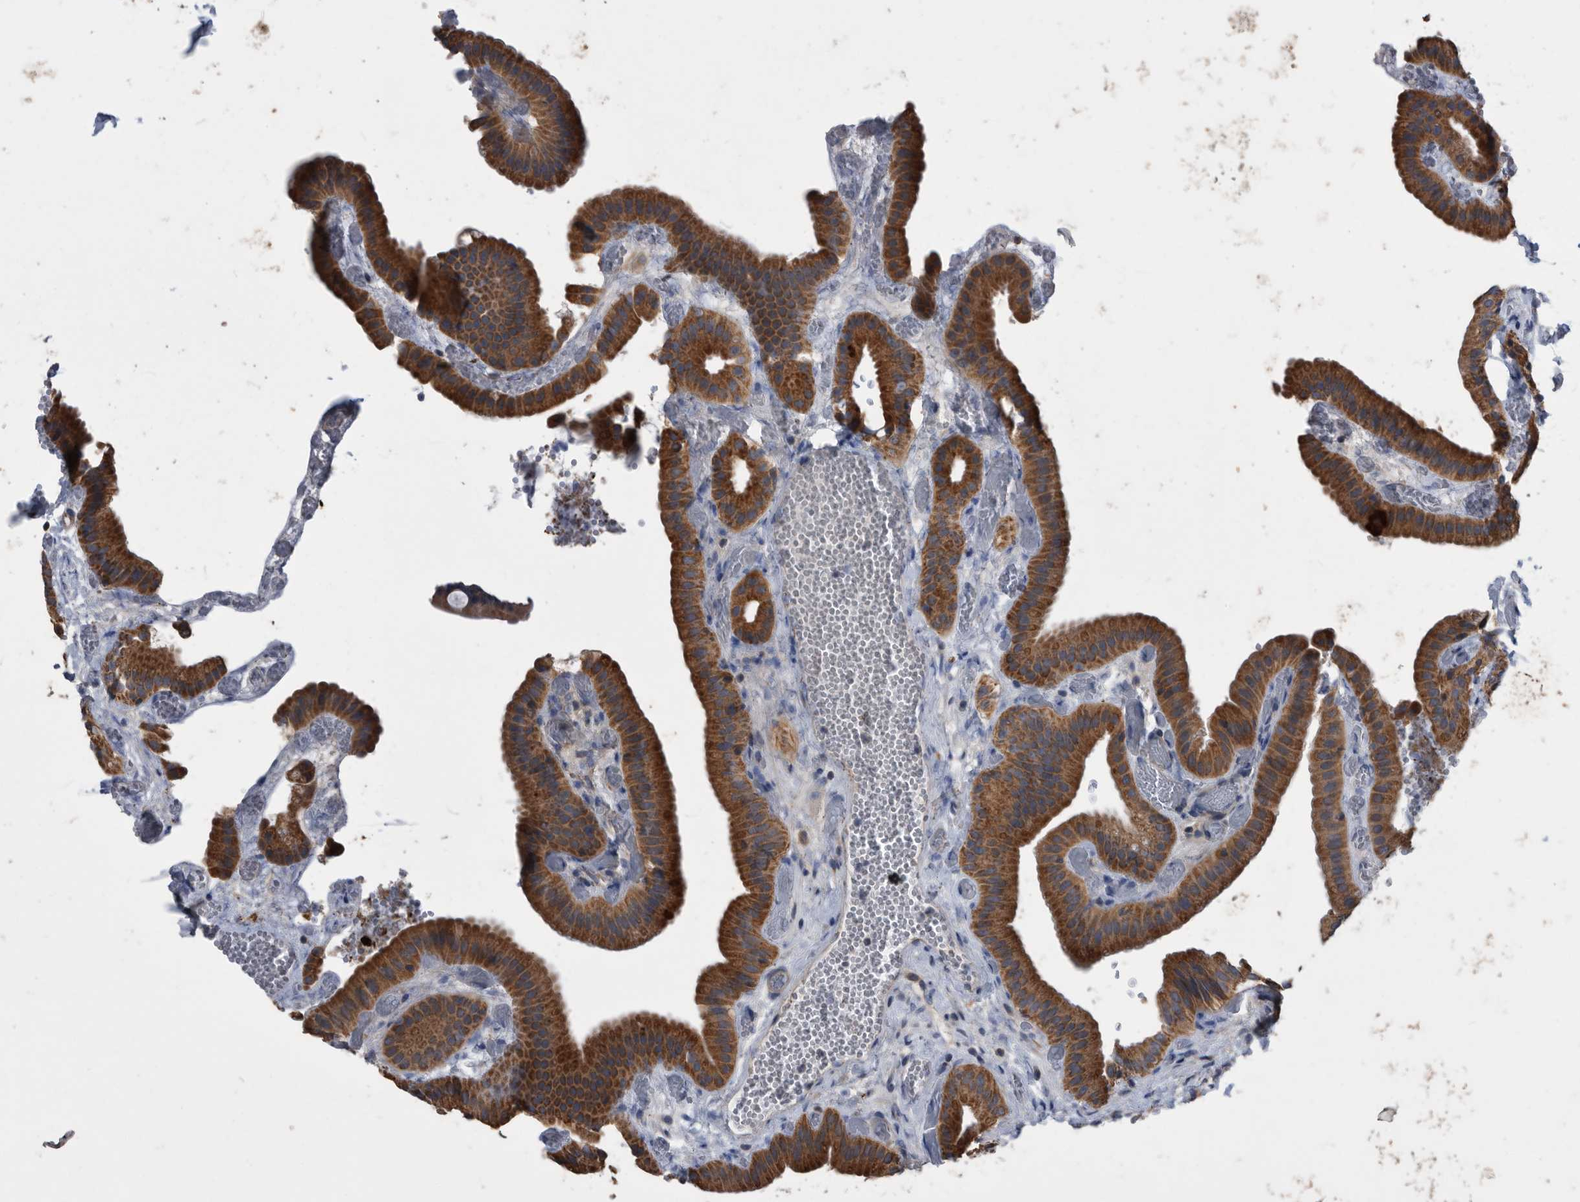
{"staining": {"intensity": "moderate", "quantity": ">75%", "location": "cytoplasmic/membranous"}, "tissue": "gallbladder", "cell_type": "Glandular cells", "image_type": "normal", "snomed": [{"axis": "morphology", "description": "Normal tissue, NOS"}, {"axis": "topography", "description": "Gallbladder"}], "caption": "Benign gallbladder was stained to show a protein in brown. There is medium levels of moderate cytoplasmic/membranous expression in about >75% of glandular cells. The protein of interest is stained brown, and the nuclei are stained in blue (DAB IHC with brightfield microscopy, high magnification).", "gene": "NRBP1", "patient": {"sex": "female", "age": 64}}